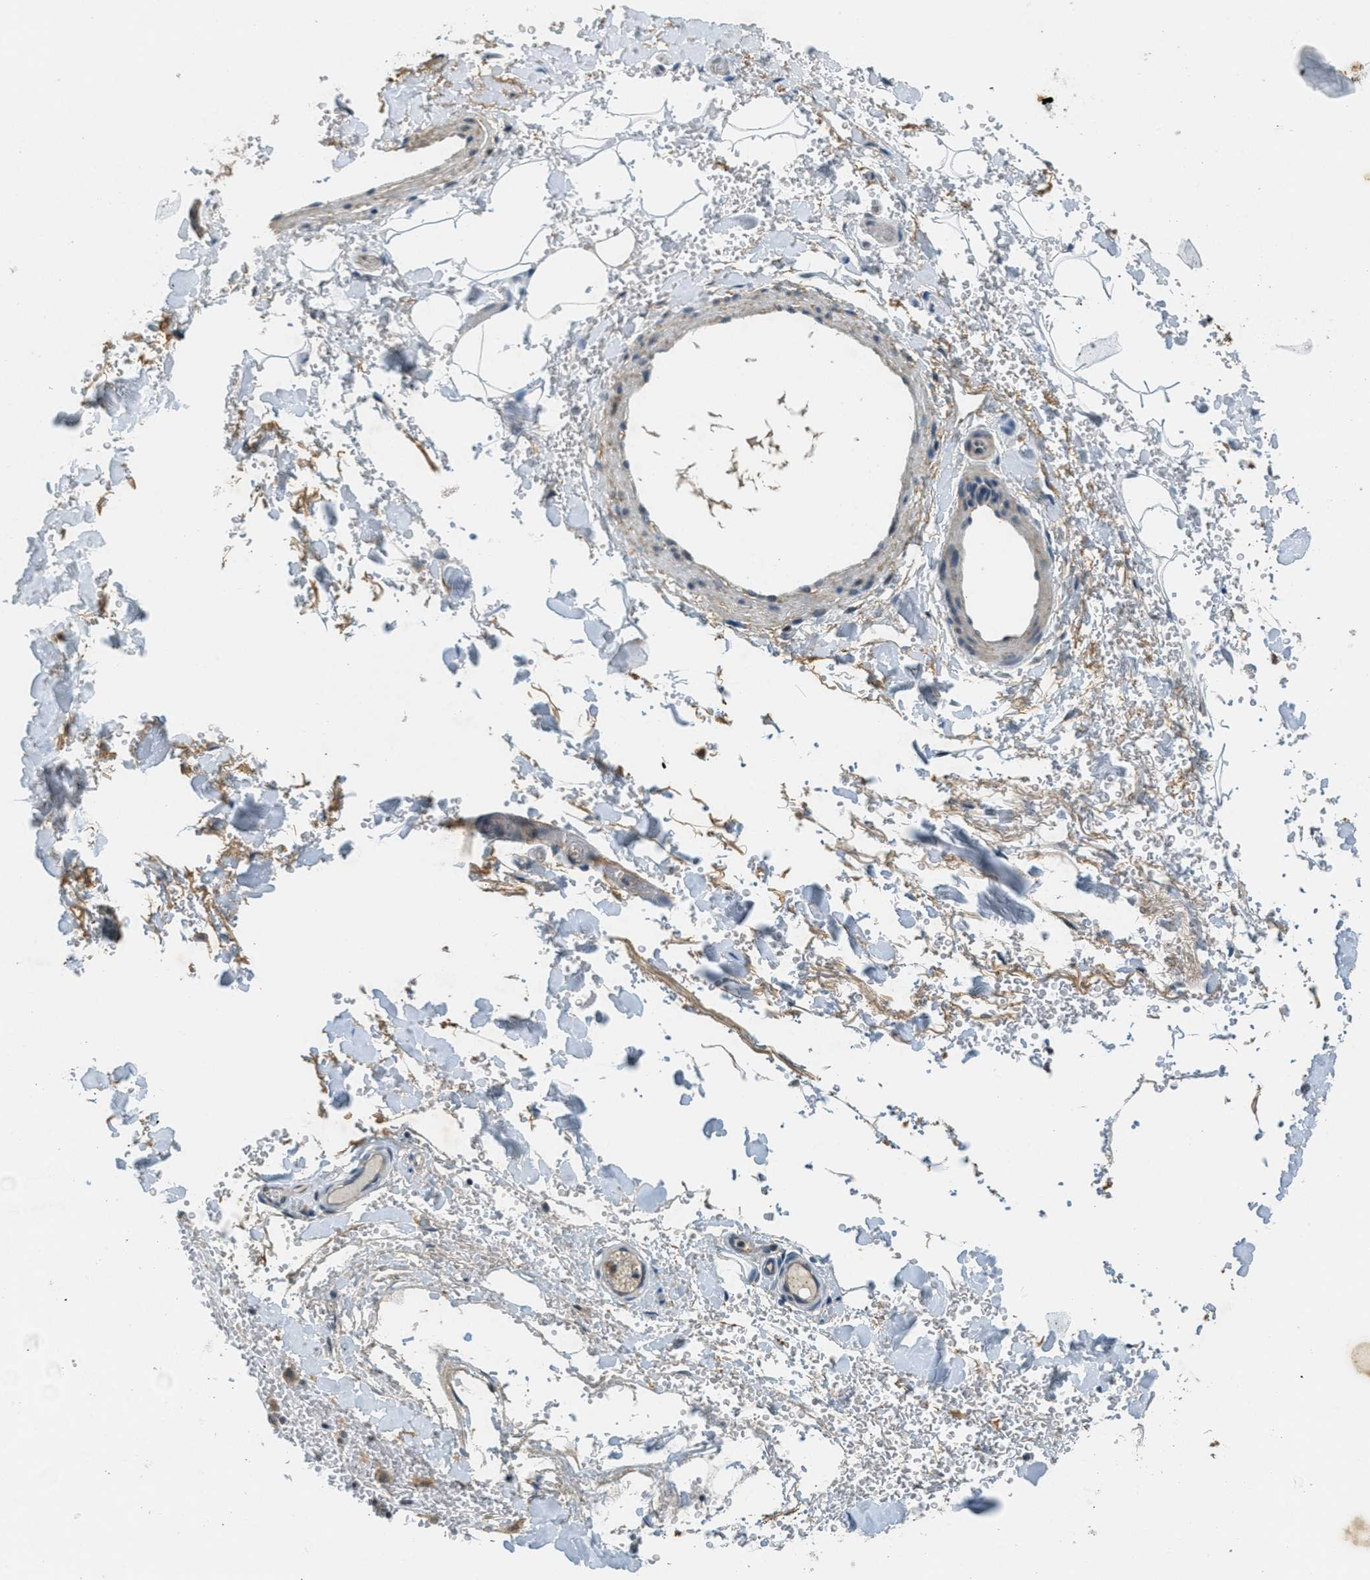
{"staining": {"intensity": "negative", "quantity": "none", "location": "none"}, "tissue": "adipose tissue", "cell_type": "Adipocytes", "image_type": "normal", "snomed": [{"axis": "morphology", "description": "Normal tissue, NOS"}, {"axis": "morphology", "description": "Carcinoma, NOS"}, {"axis": "topography", "description": "Pancreas"}, {"axis": "topography", "description": "Peripheral nerve tissue"}], "caption": "Immunohistochemical staining of unremarkable adipose tissue displays no significant staining in adipocytes.", "gene": "TCF20", "patient": {"sex": "female", "age": 29}}